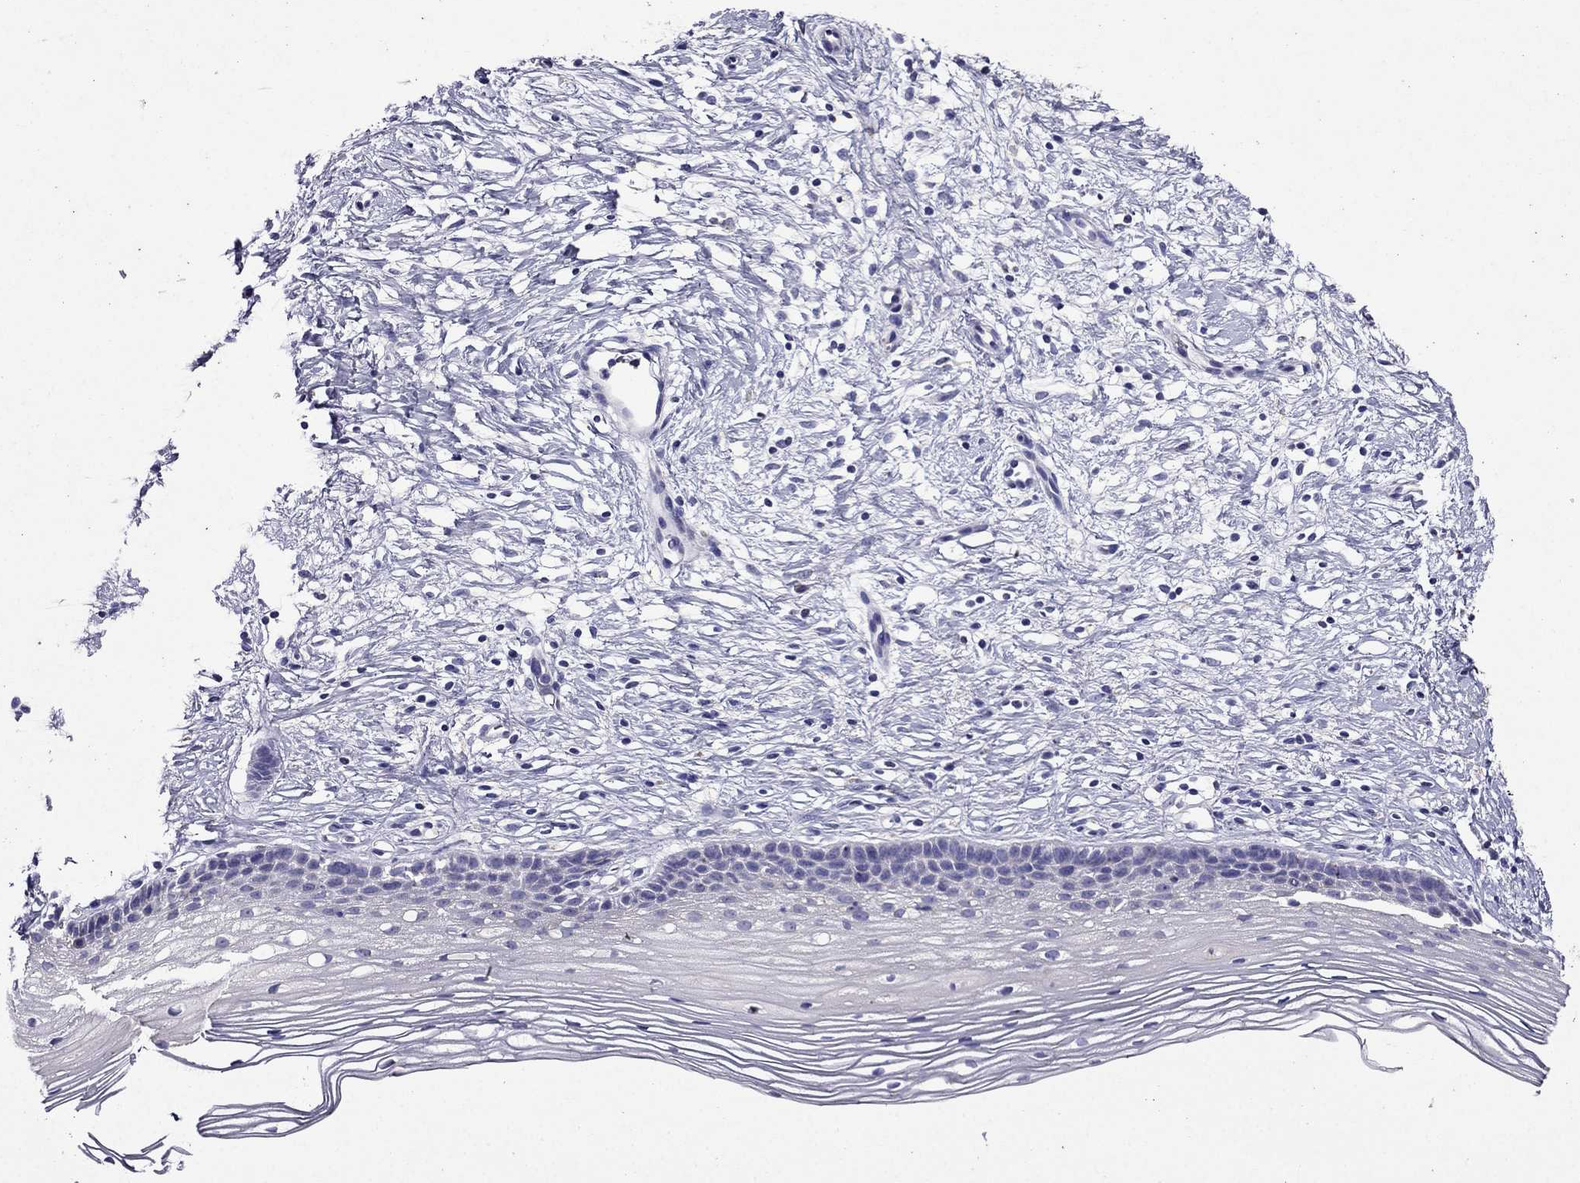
{"staining": {"intensity": "negative", "quantity": "none", "location": "none"}, "tissue": "cervix", "cell_type": "Glandular cells", "image_type": "normal", "snomed": [{"axis": "morphology", "description": "Normal tissue, NOS"}, {"axis": "topography", "description": "Cervix"}], "caption": "An immunohistochemistry histopathology image of normal cervix is shown. There is no staining in glandular cells of cervix. Brightfield microscopy of immunohistochemistry stained with DAB (3,3'-diaminobenzidine) (brown) and hematoxylin (blue), captured at high magnification.", "gene": "DSC1", "patient": {"sex": "female", "age": 39}}